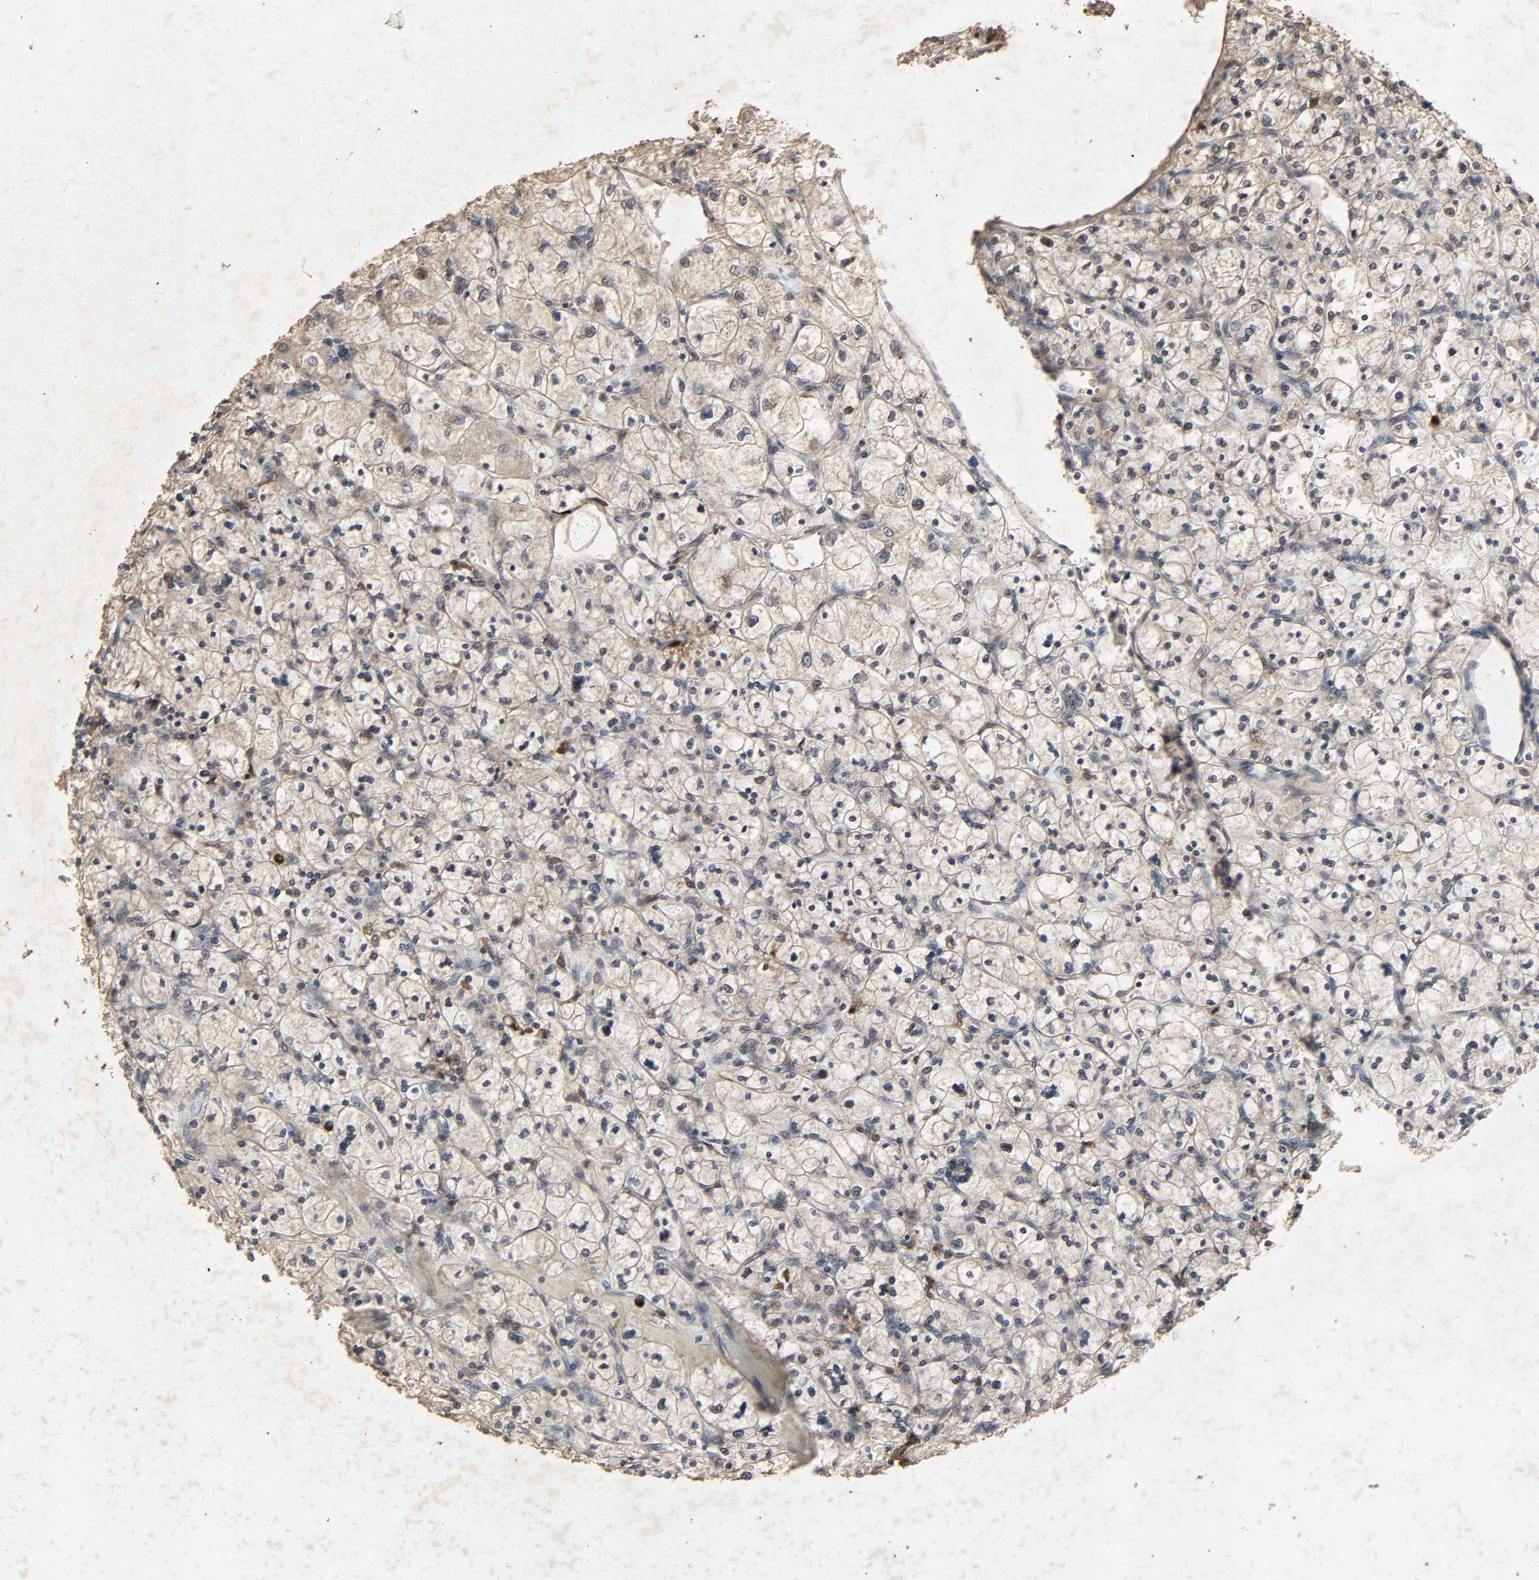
{"staining": {"intensity": "weak", "quantity": "25%-75%", "location": "cytoplasmic/membranous"}, "tissue": "renal cancer", "cell_type": "Tumor cells", "image_type": "cancer", "snomed": [{"axis": "morphology", "description": "Adenocarcinoma, NOS"}, {"axis": "topography", "description": "Kidney"}], "caption": "Protein staining displays weak cytoplasmic/membranous staining in approximately 25%-75% of tumor cells in renal cancer (adenocarcinoma). The protein of interest is stained brown, and the nuclei are stained in blue (DAB IHC with brightfield microscopy, high magnification).", "gene": "ADCY4", "patient": {"sex": "female", "age": 83}}